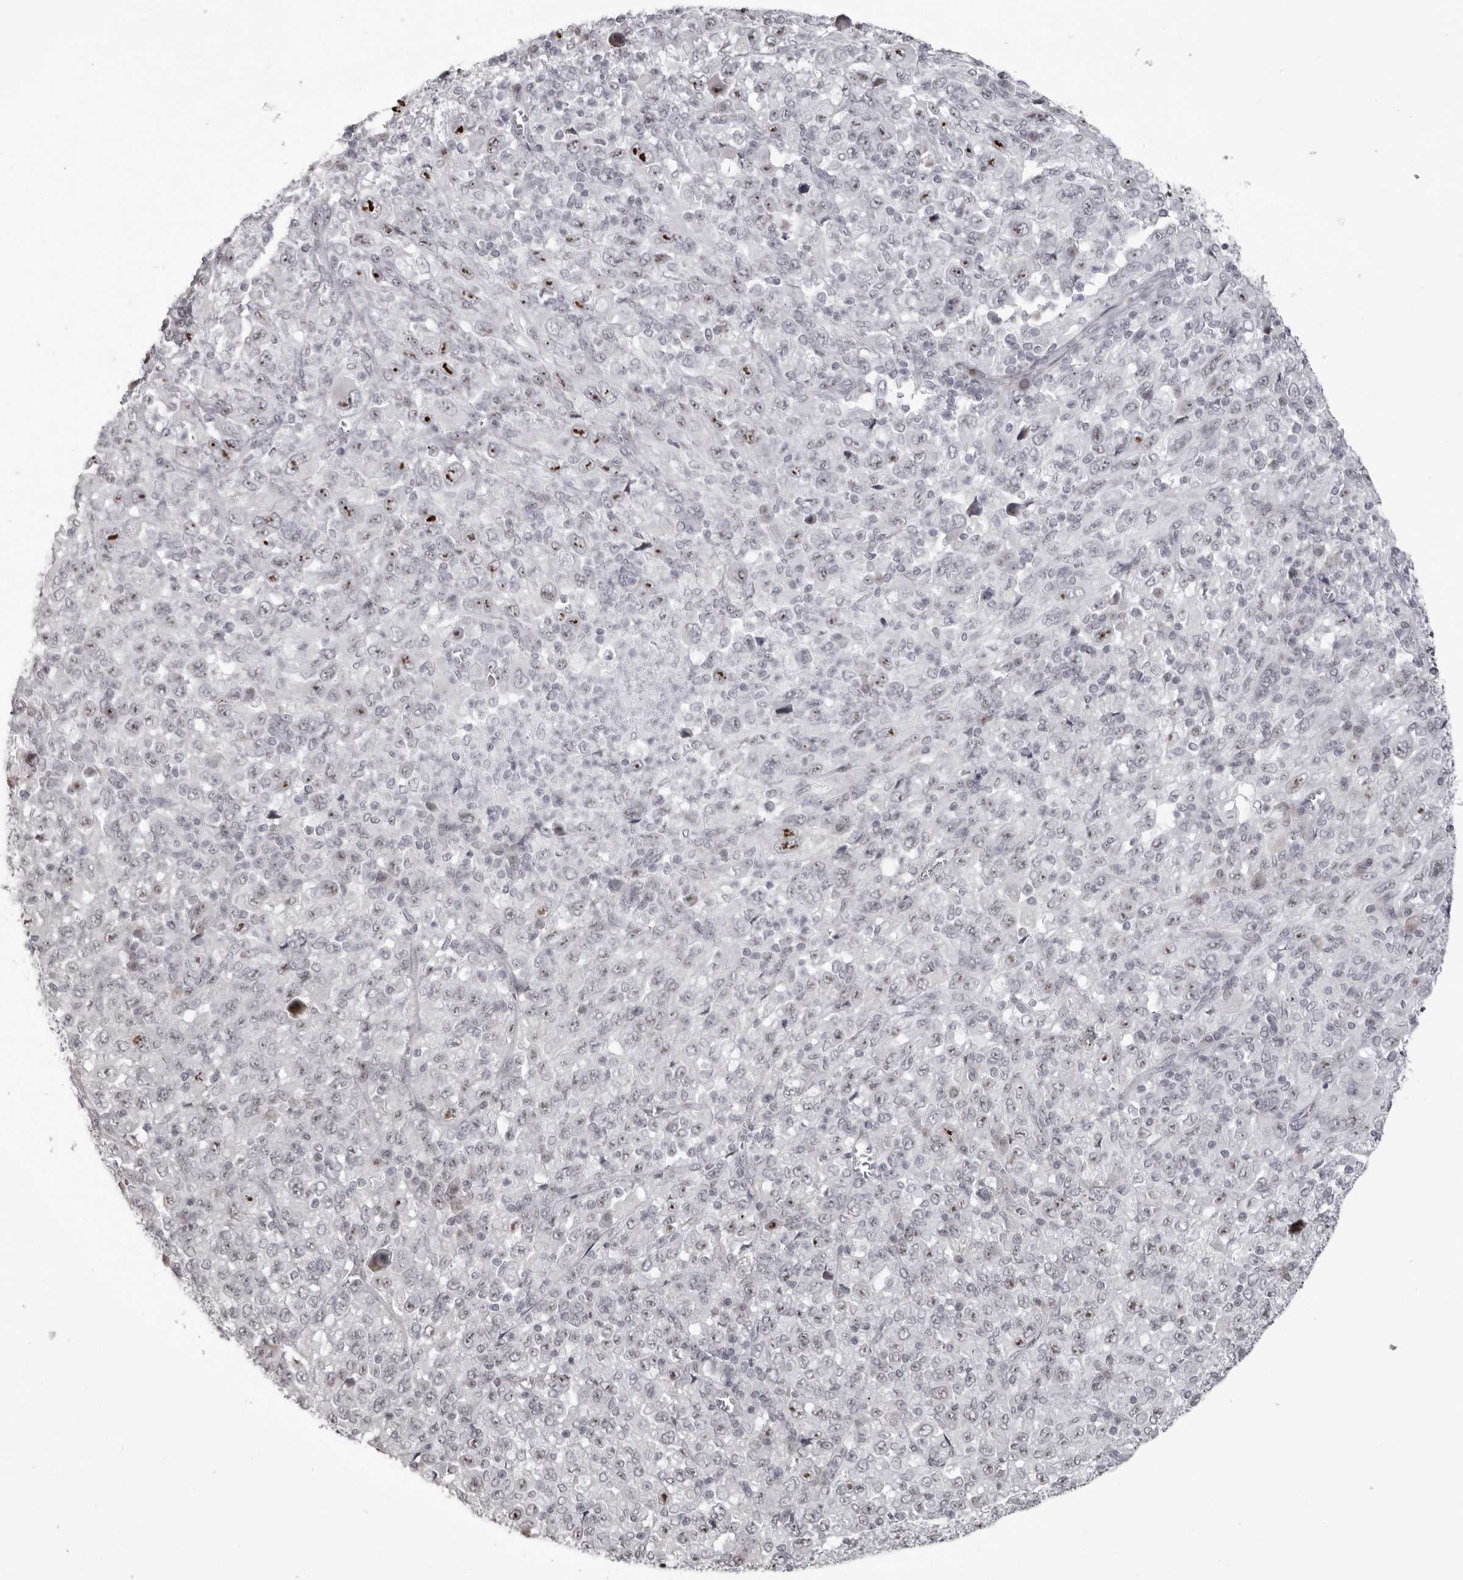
{"staining": {"intensity": "strong", "quantity": "<25%", "location": "nuclear"}, "tissue": "melanoma", "cell_type": "Tumor cells", "image_type": "cancer", "snomed": [{"axis": "morphology", "description": "Malignant melanoma, Metastatic site"}, {"axis": "topography", "description": "Skin"}], "caption": "Immunohistochemistry (IHC) (DAB) staining of human malignant melanoma (metastatic site) reveals strong nuclear protein positivity in about <25% of tumor cells.", "gene": "HELZ", "patient": {"sex": "female", "age": 56}}